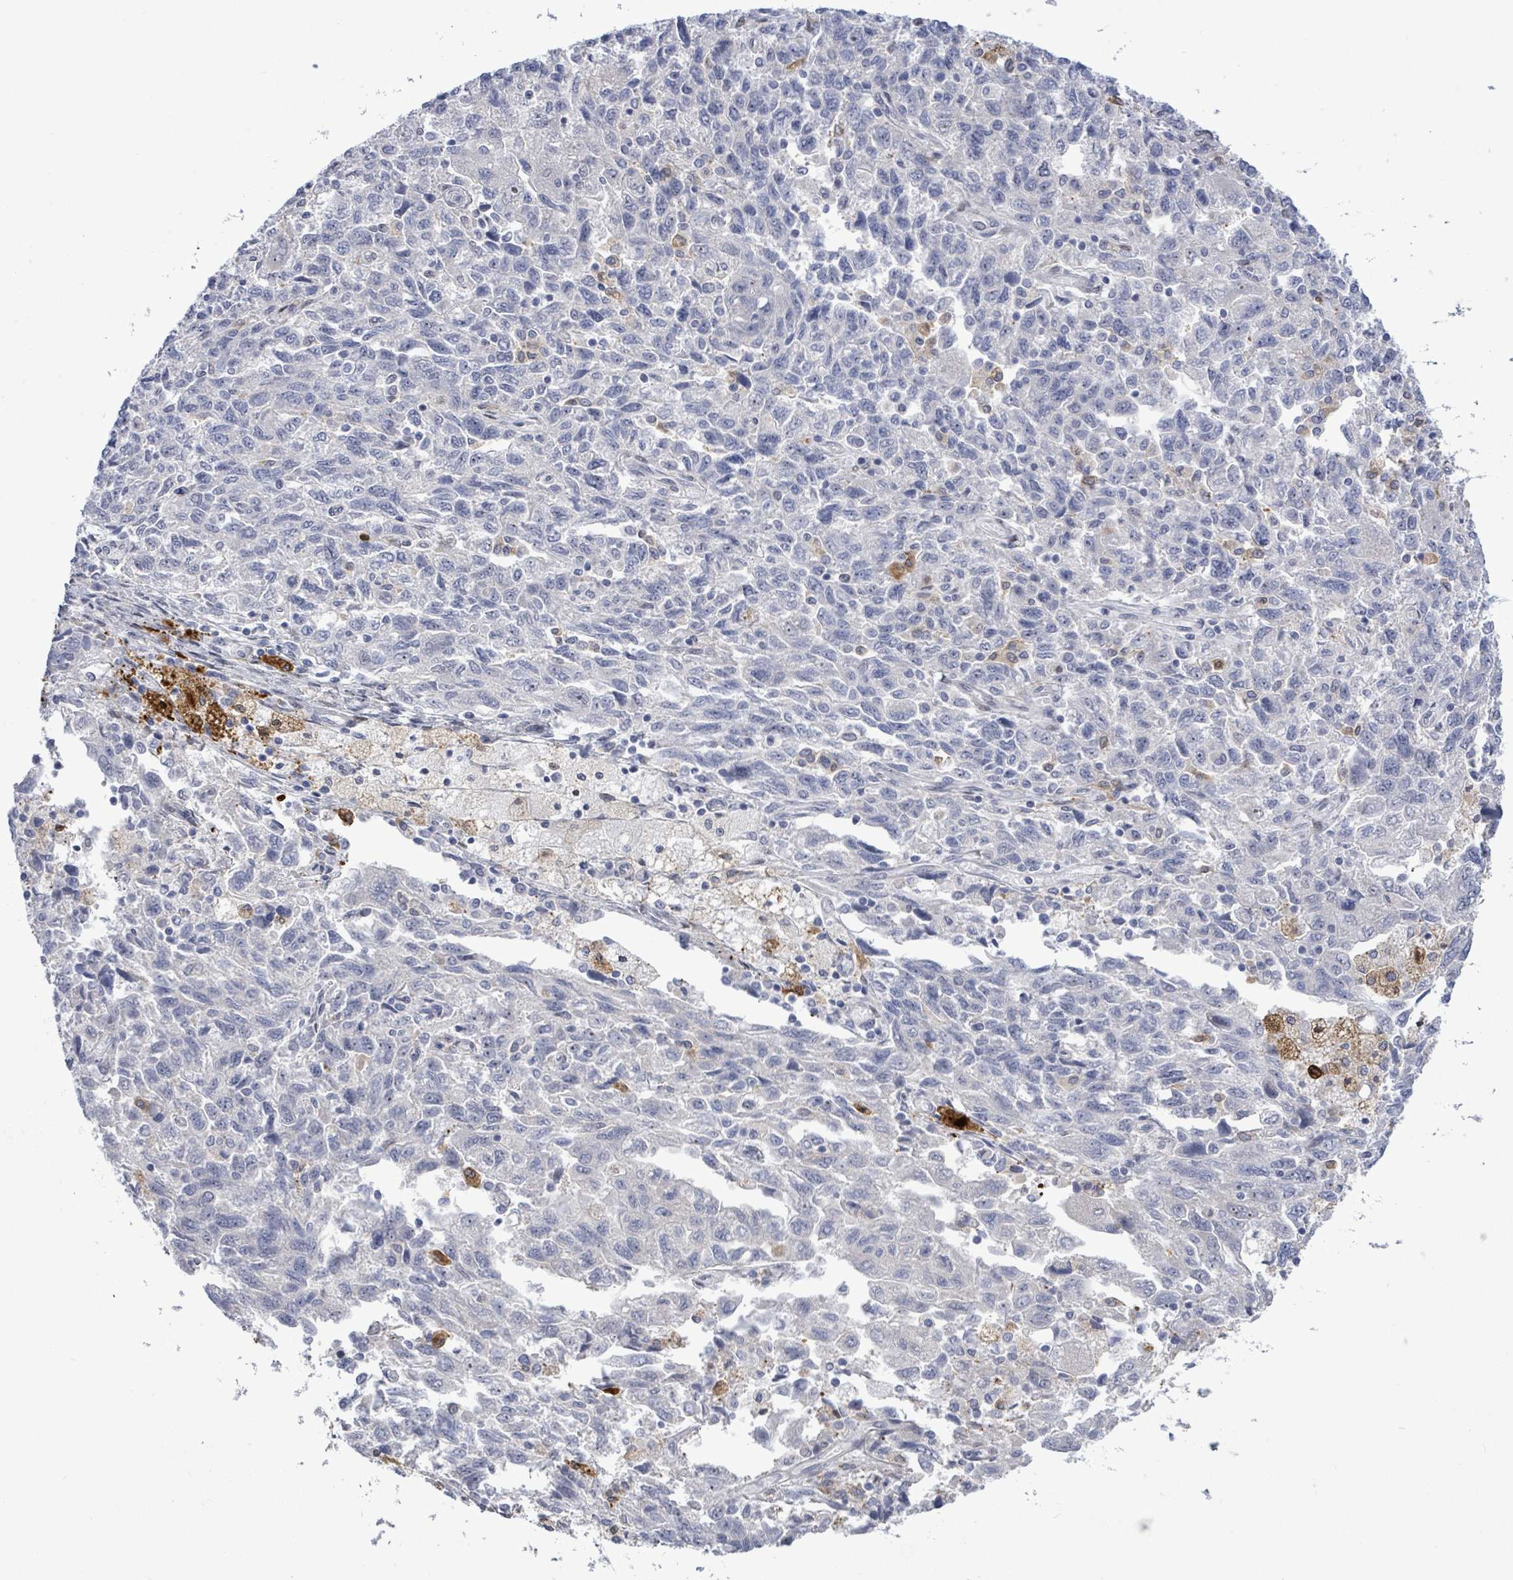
{"staining": {"intensity": "negative", "quantity": "none", "location": "none"}, "tissue": "ovarian cancer", "cell_type": "Tumor cells", "image_type": "cancer", "snomed": [{"axis": "morphology", "description": "Carcinoma, NOS"}, {"axis": "morphology", "description": "Cystadenocarcinoma, serous, NOS"}, {"axis": "topography", "description": "Ovary"}], "caption": "Image shows no significant protein expression in tumor cells of ovarian carcinoma. (Stains: DAB immunohistochemistry with hematoxylin counter stain, Microscopy: brightfield microscopy at high magnification).", "gene": "CT45A5", "patient": {"sex": "female", "age": 69}}